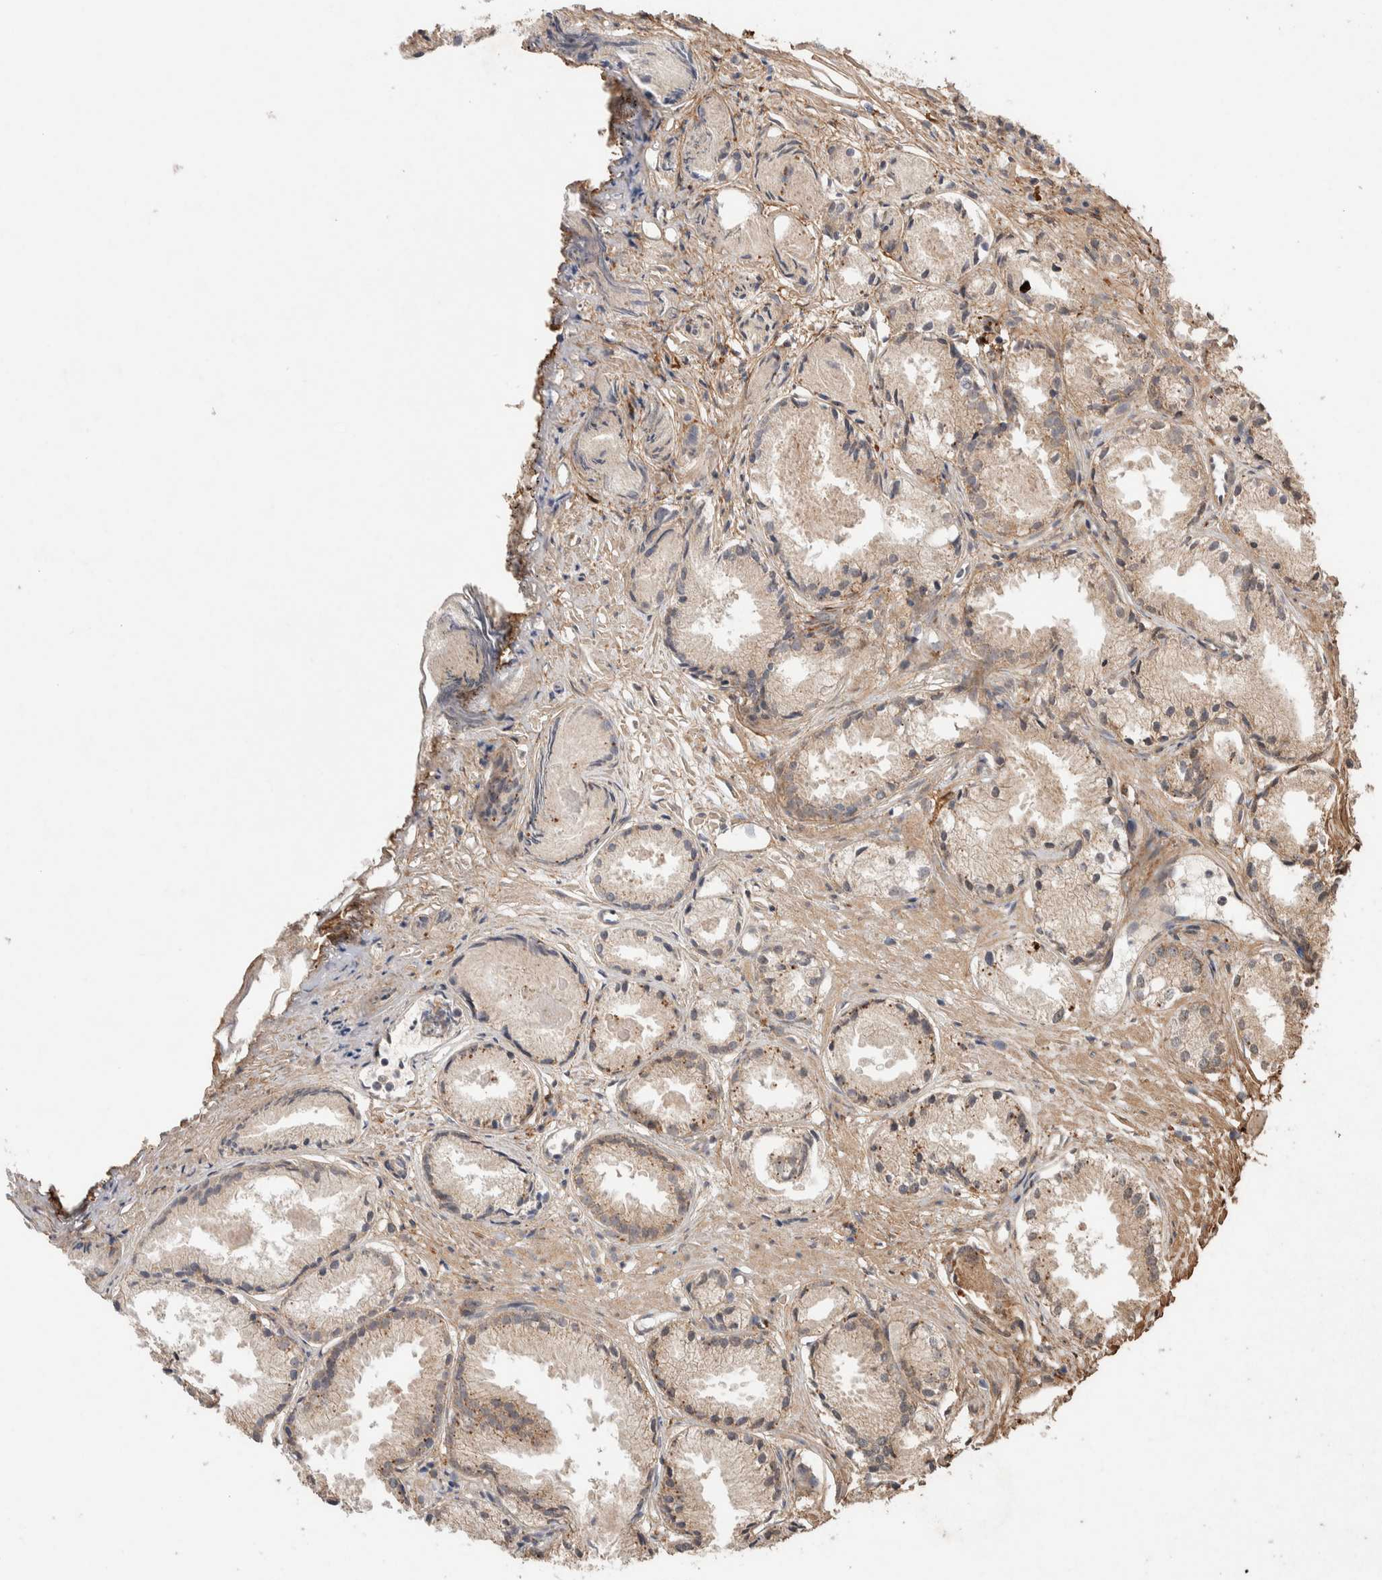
{"staining": {"intensity": "weak", "quantity": ">75%", "location": "cytoplasmic/membranous"}, "tissue": "prostate cancer", "cell_type": "Tumor cells", "image_type": "cancer", "snomed": [{"axis": "morphology", "description": "Adenocarcinoma, Low grade"}, {"axis": "topography", "description": "Prostate"}], "caption": "Protein expression analysis of low-grade adenocarcinoma (prostate) reveals weak cytoplasmic/membranous staining in approximately >75% of tumor cells.", "gene": "KCNJ5", "patient": {"sex": "male", "age": 72}}